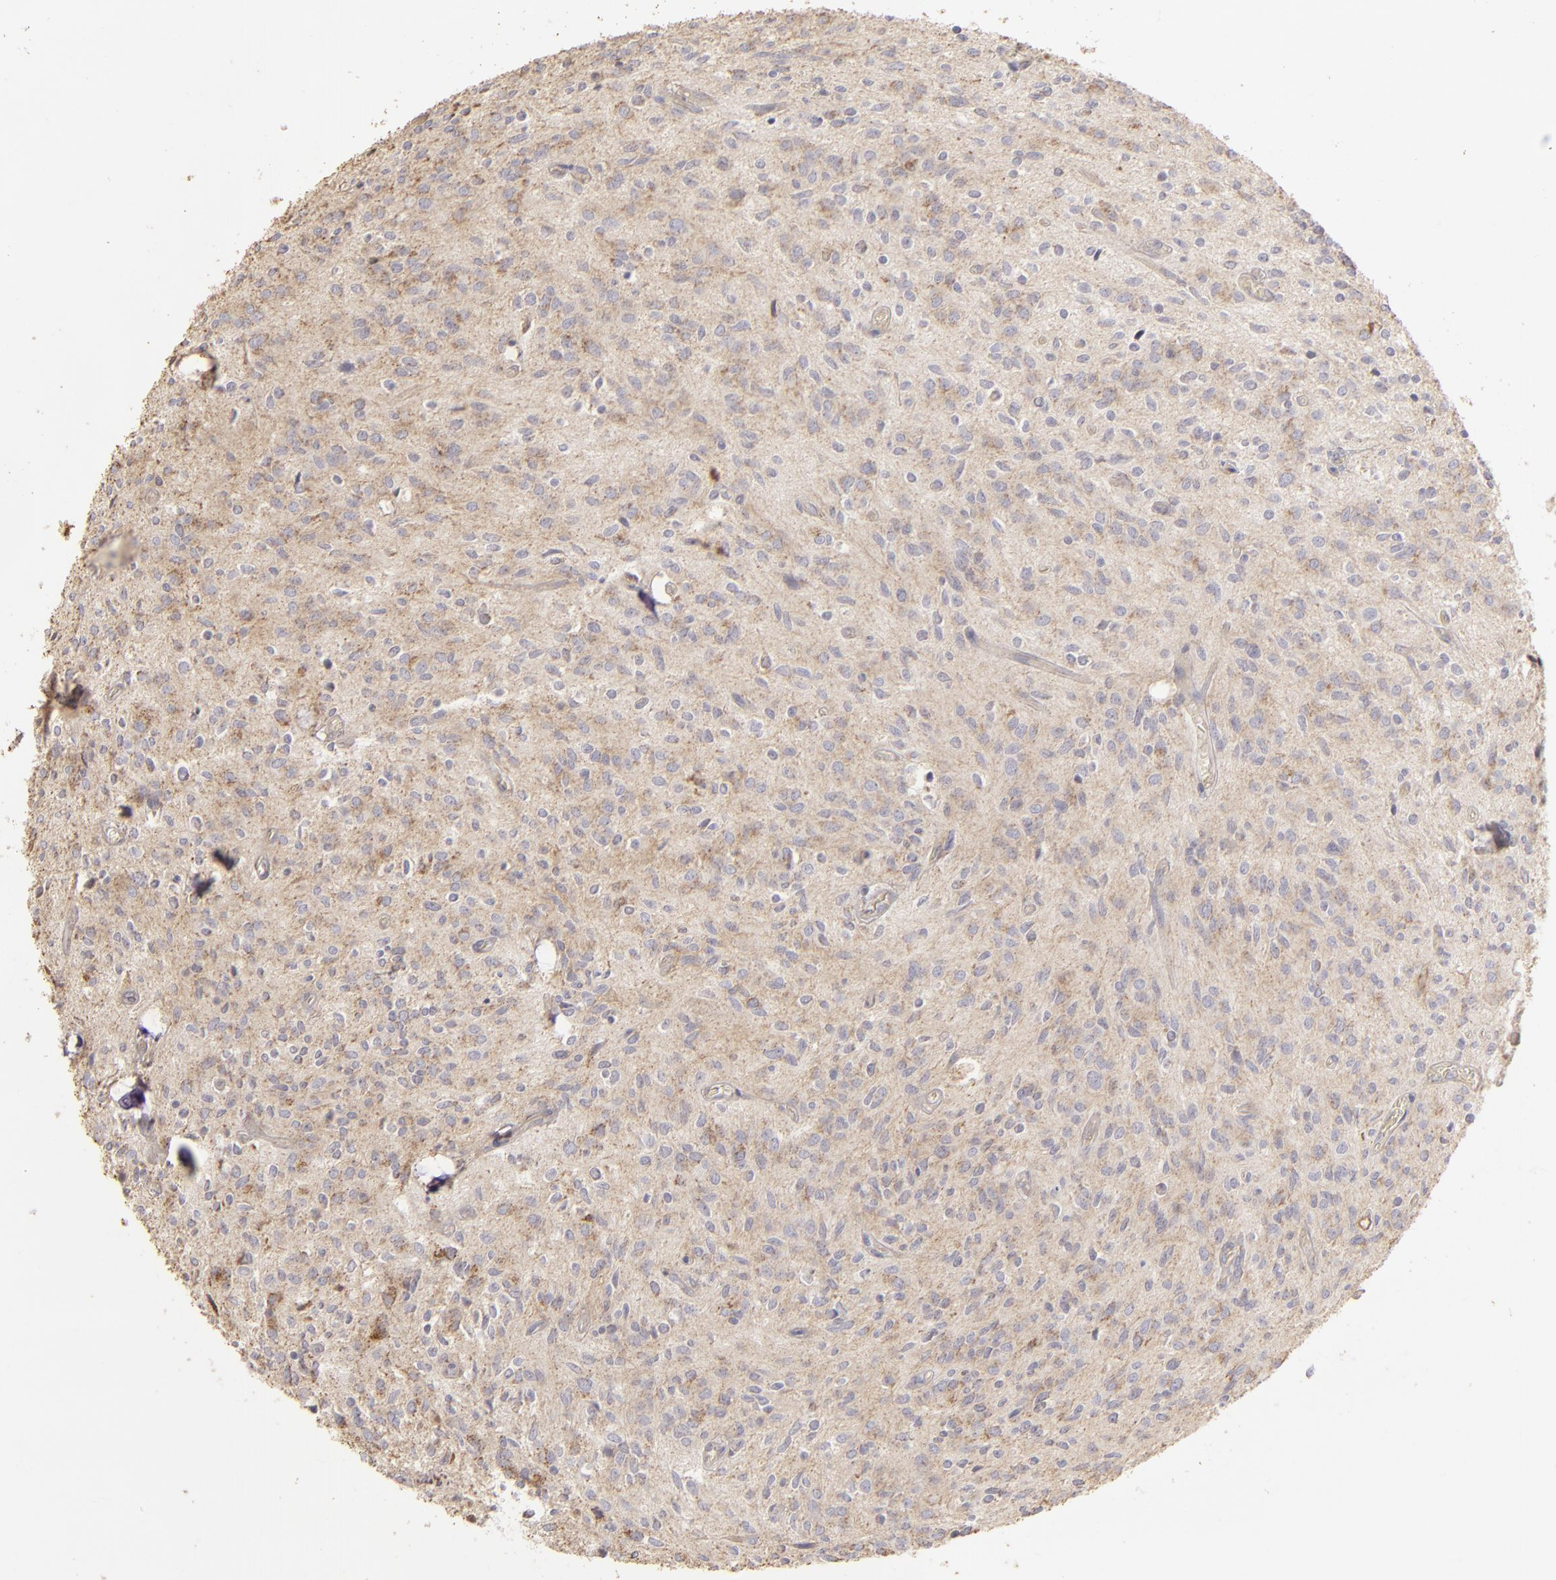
{"staining": {"intensity": "negative", "quantity": "none", "location": "none"}, "tissue": "glioma", "cell_type": "Tumor cells", "image_type": "cancer", "snomed": [{"axis": "morphology", "description": "Glioma, malignant, Low grade"}, {"axis": "topography", "description": "Brain"}], "caption": "Image shows no protein expression in tumor cells of malignant glioma (low-grade) tissue.", "gene": "CFB", "patient": {"sex": "female", "age": 15}}